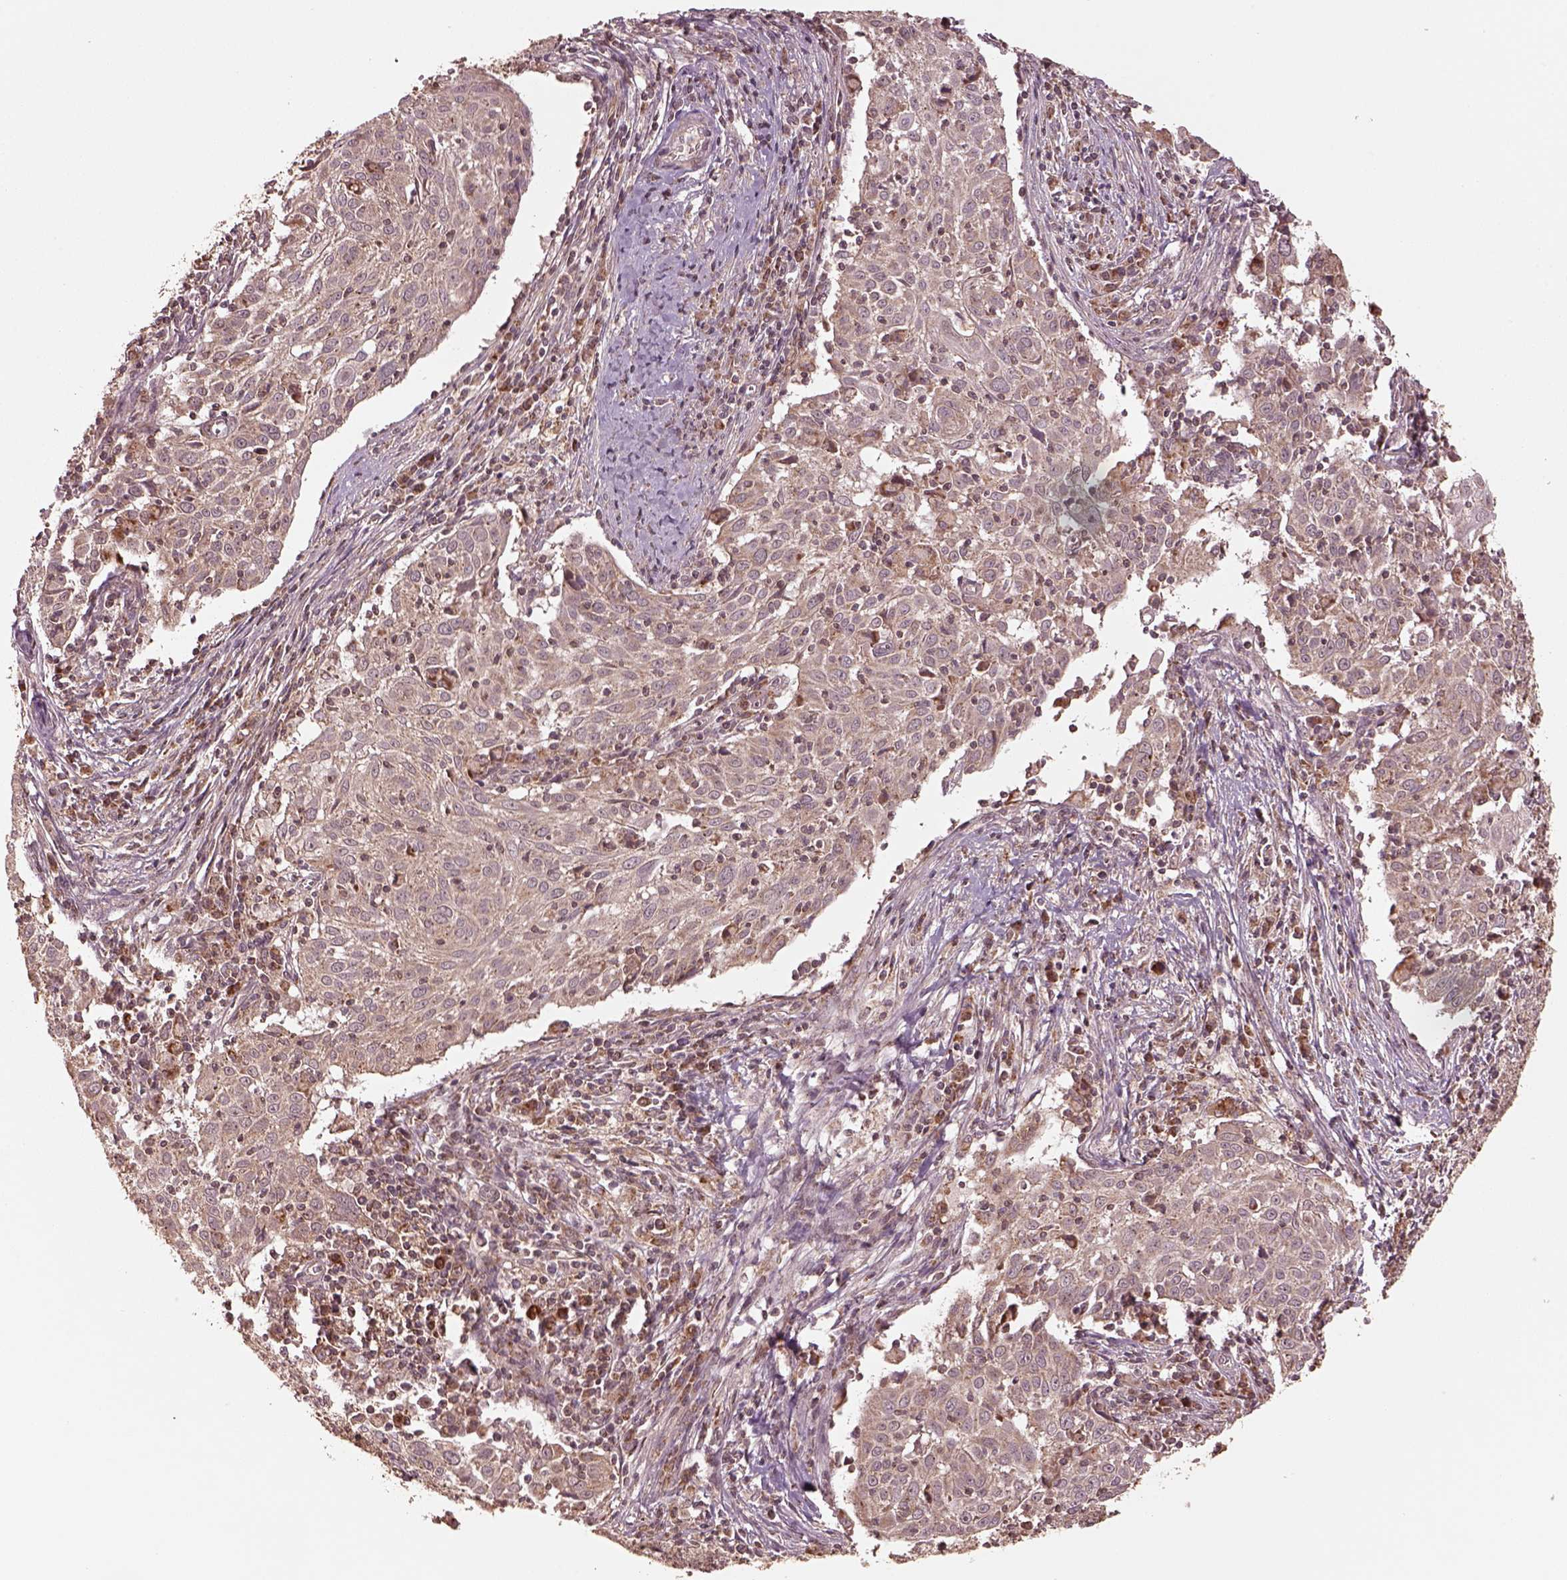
{"staining": {"intensity": "weak", "quantity": "25%-75%", "location": "cytoplasmic/membranous"}, "tissue": "cervical cancer", "cell_type": "Tumor cells", "image_type": "cancer", "snomed": [{"axis": "morphology", "description": "Squamous cell carcinoma, NOS"}, {"axis": "topography", "description": "Cervix"}], "caption": "The immunohistochemical stain highlights weak cytoplasmic/membranous staining in tumor cells of cervical cancer (squamous cell carcinoma) tissue.", "gene": "SEL1L3", "patient": {"sex": "female", "age": 39}}